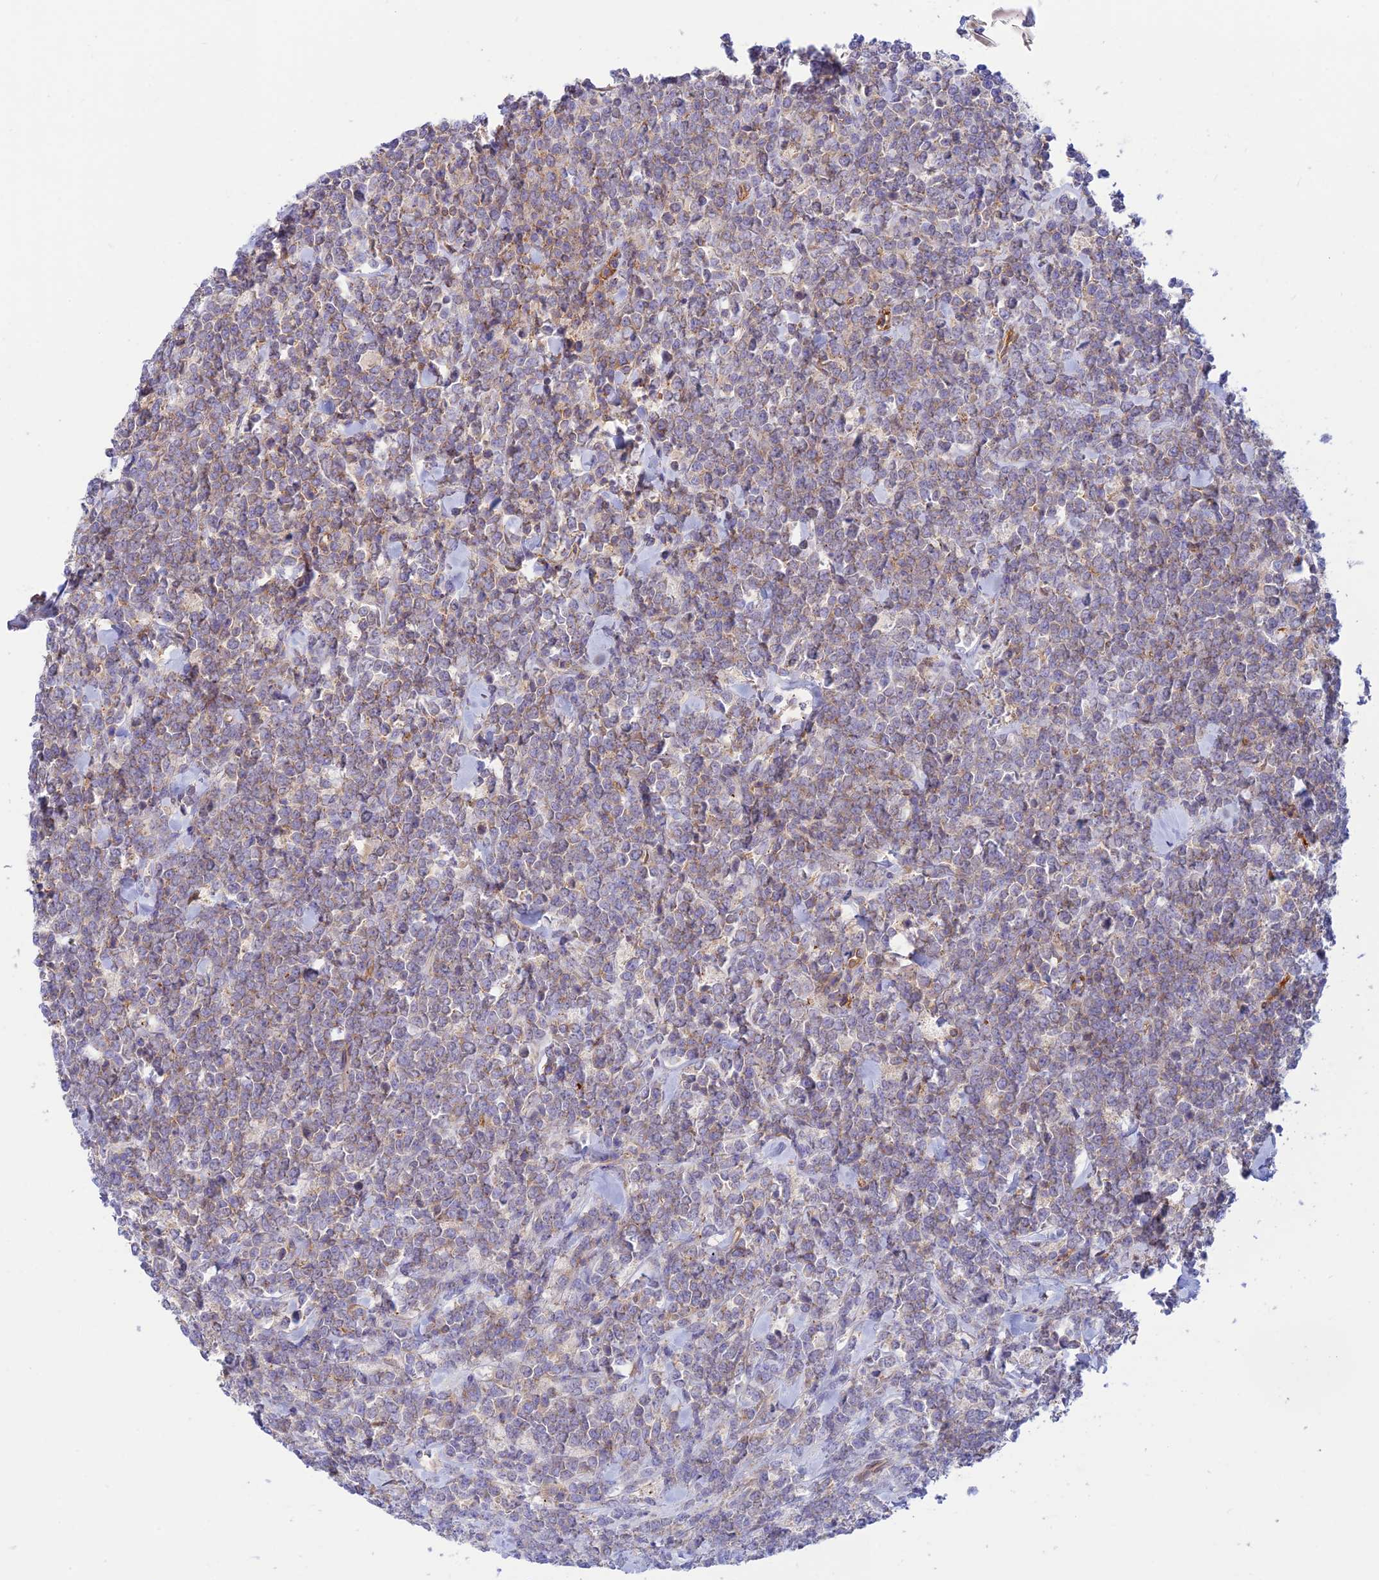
{"staining": {"intensity": "weak", "quantity": "<25%", "location": "cytoplasmic/membranous"}, "tissue": "lymphoma", "cell_type": "Tumor cells", "image_type": "cancer", "snomed": [{"axis": "morphology", "description": "Malignant lymphoma, non-Hodgkin's type, High grade"}, {"axis": "topography", "description": "Small intestine"}], "caption": "This image is of lymphoma stained with IHC to label a protein in brown with the nuclei are counter-stained blue. There is no staining in tumor cells.", "gene": "PPP1R12C", "patient": {"sex": "male", "age": 8}}